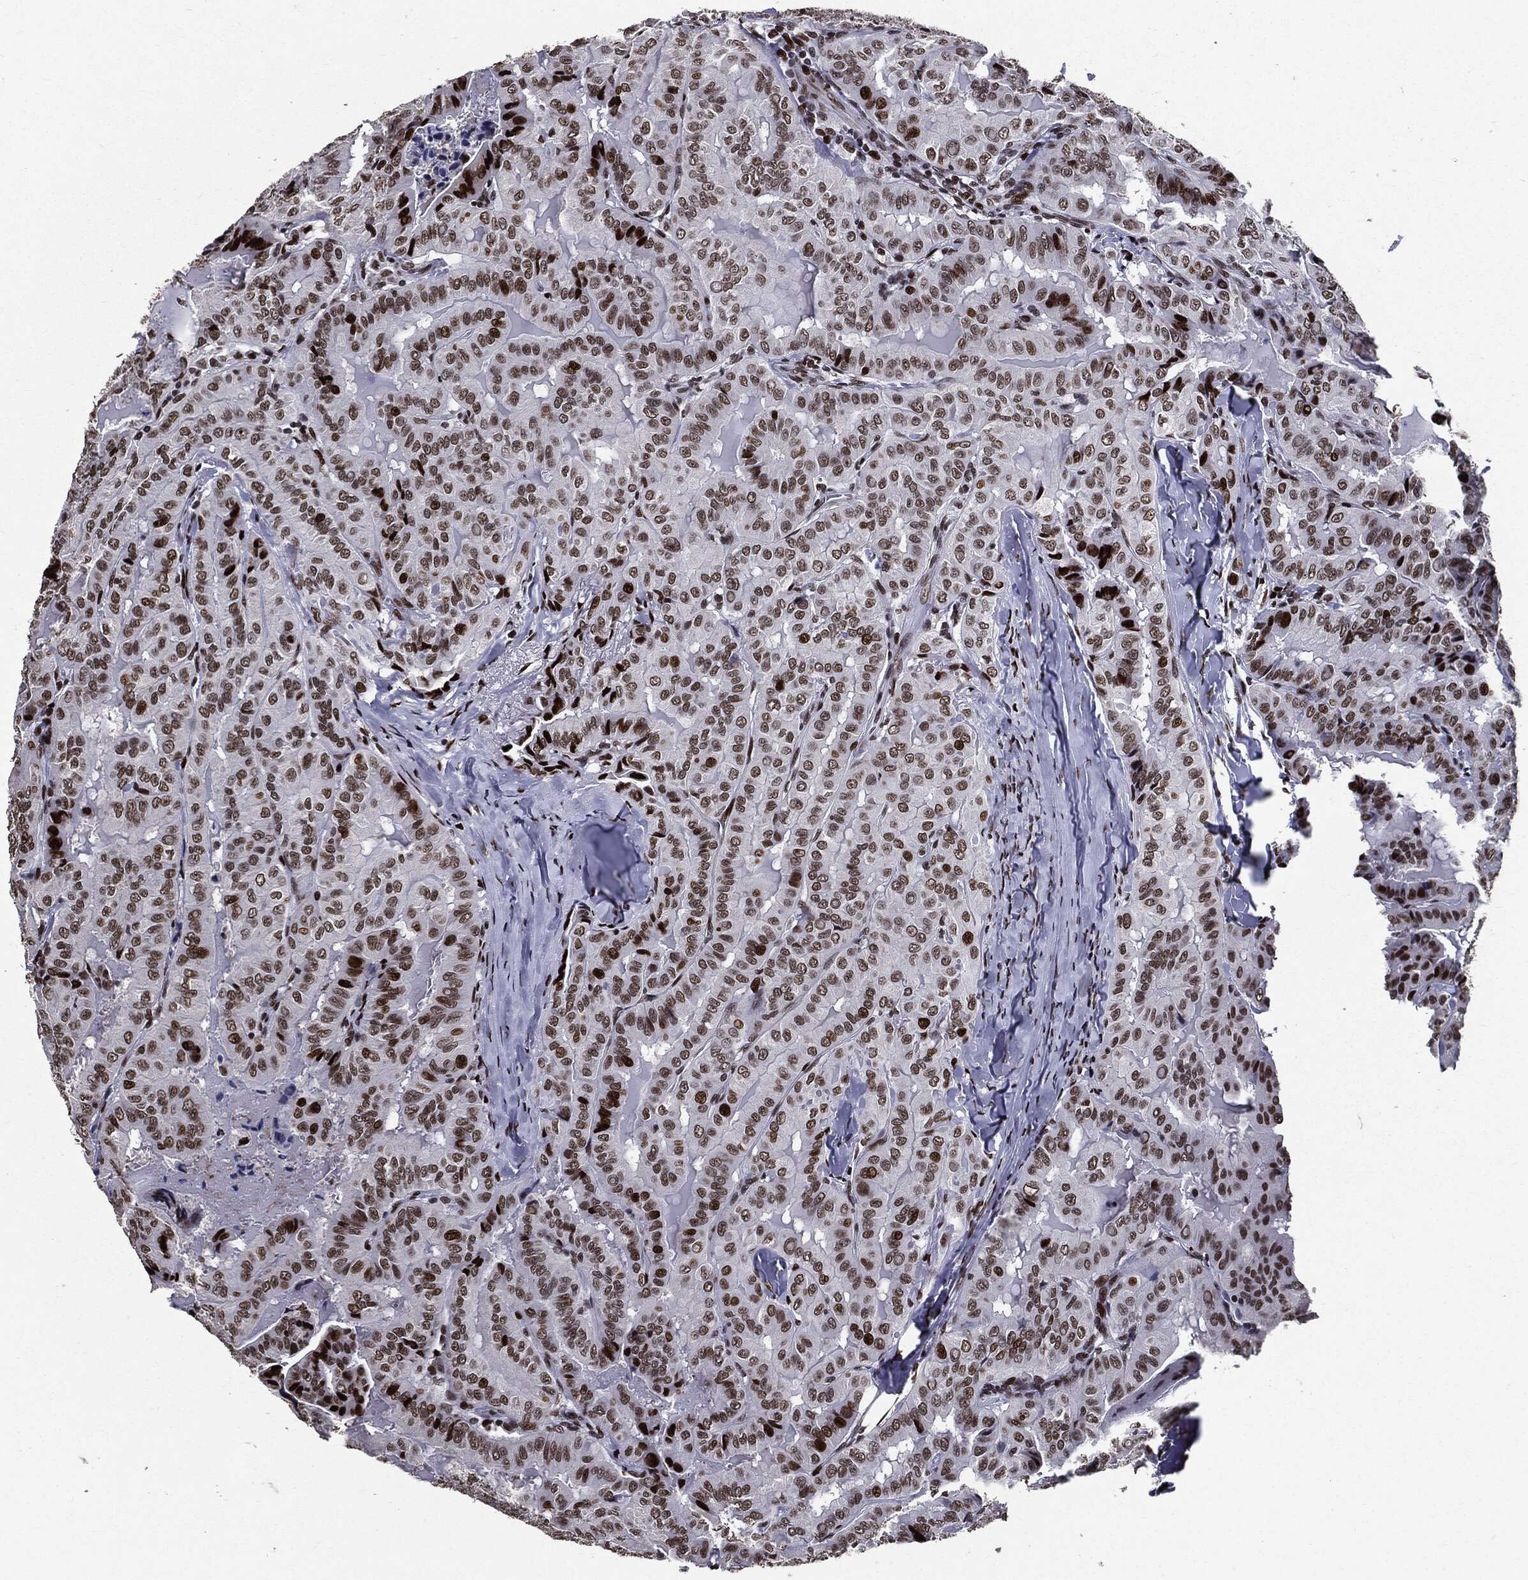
{"staining": {"intensity": "strong", "quantity": ">75%", "location": "nuclear"}, "tissue": "thyroid cancer", "cell_type": "Tumor cells", "image_type": "cancer", "snomed": [{"axis": "morphology", "description": "Papillary adenocarcinoma, NOS"}, {"axis": "topography", "description": "Thyroid gland"}], "caption": "About >75% of tumor cells in papillary adenocarcinoma (thyroid) exhibit strong nuclear protein expression as visualized by brown immunohistochemical staining.", "gene": "ZFP91", "patient": {"sex": "female", "age": 68}}